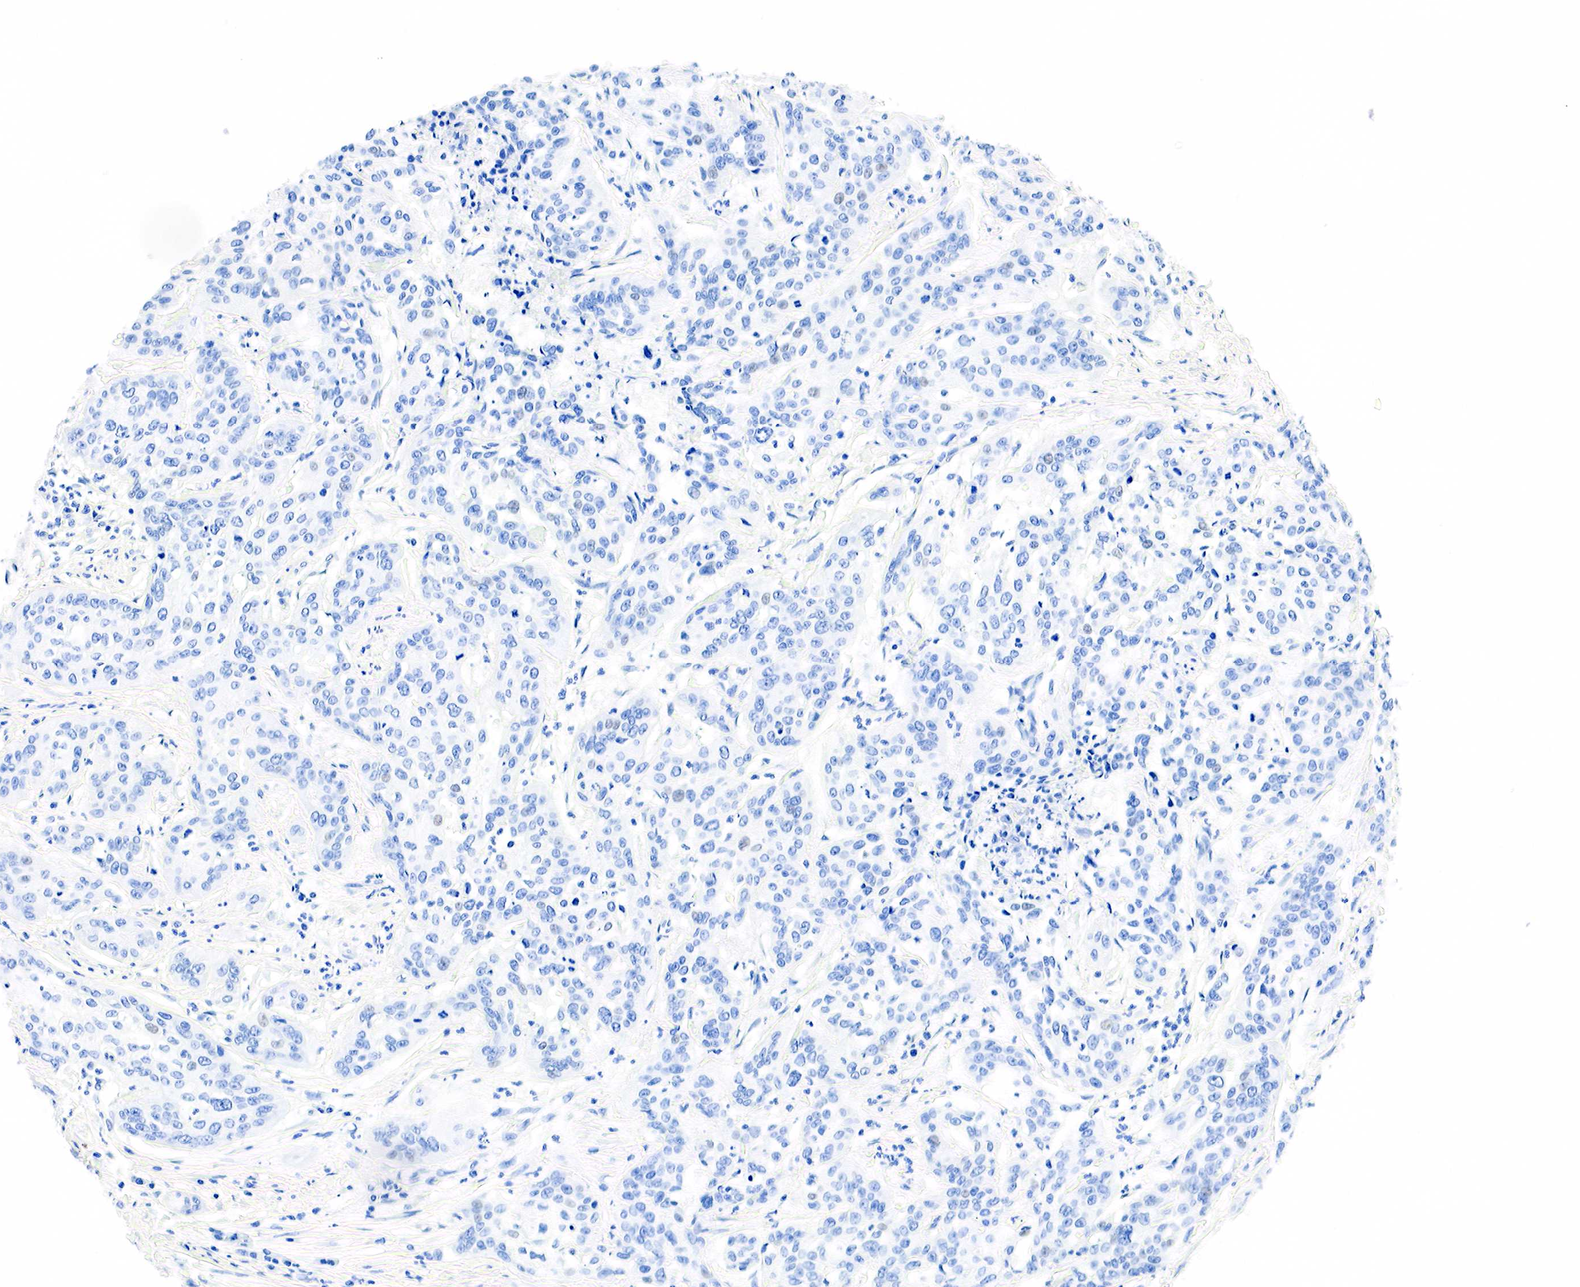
{"staining": {"intensity": "negative", "quantity": "none", "location": "none"}, "tissue": "cervical cancer", "cell_type": "Tumor cells", "image_type": "cancer", "snomed": [{"axis": "morphology", "description": "Squamous cell carcinoma, NOS"}, {"axis": "topography", "description": "Cervix"}], "caption": "IHC of cervical squamous cell carcinoma demonstrates no positivity in tumor cells.", "gene": "PTH", "patient": {"sex": "female", "age": 41}}